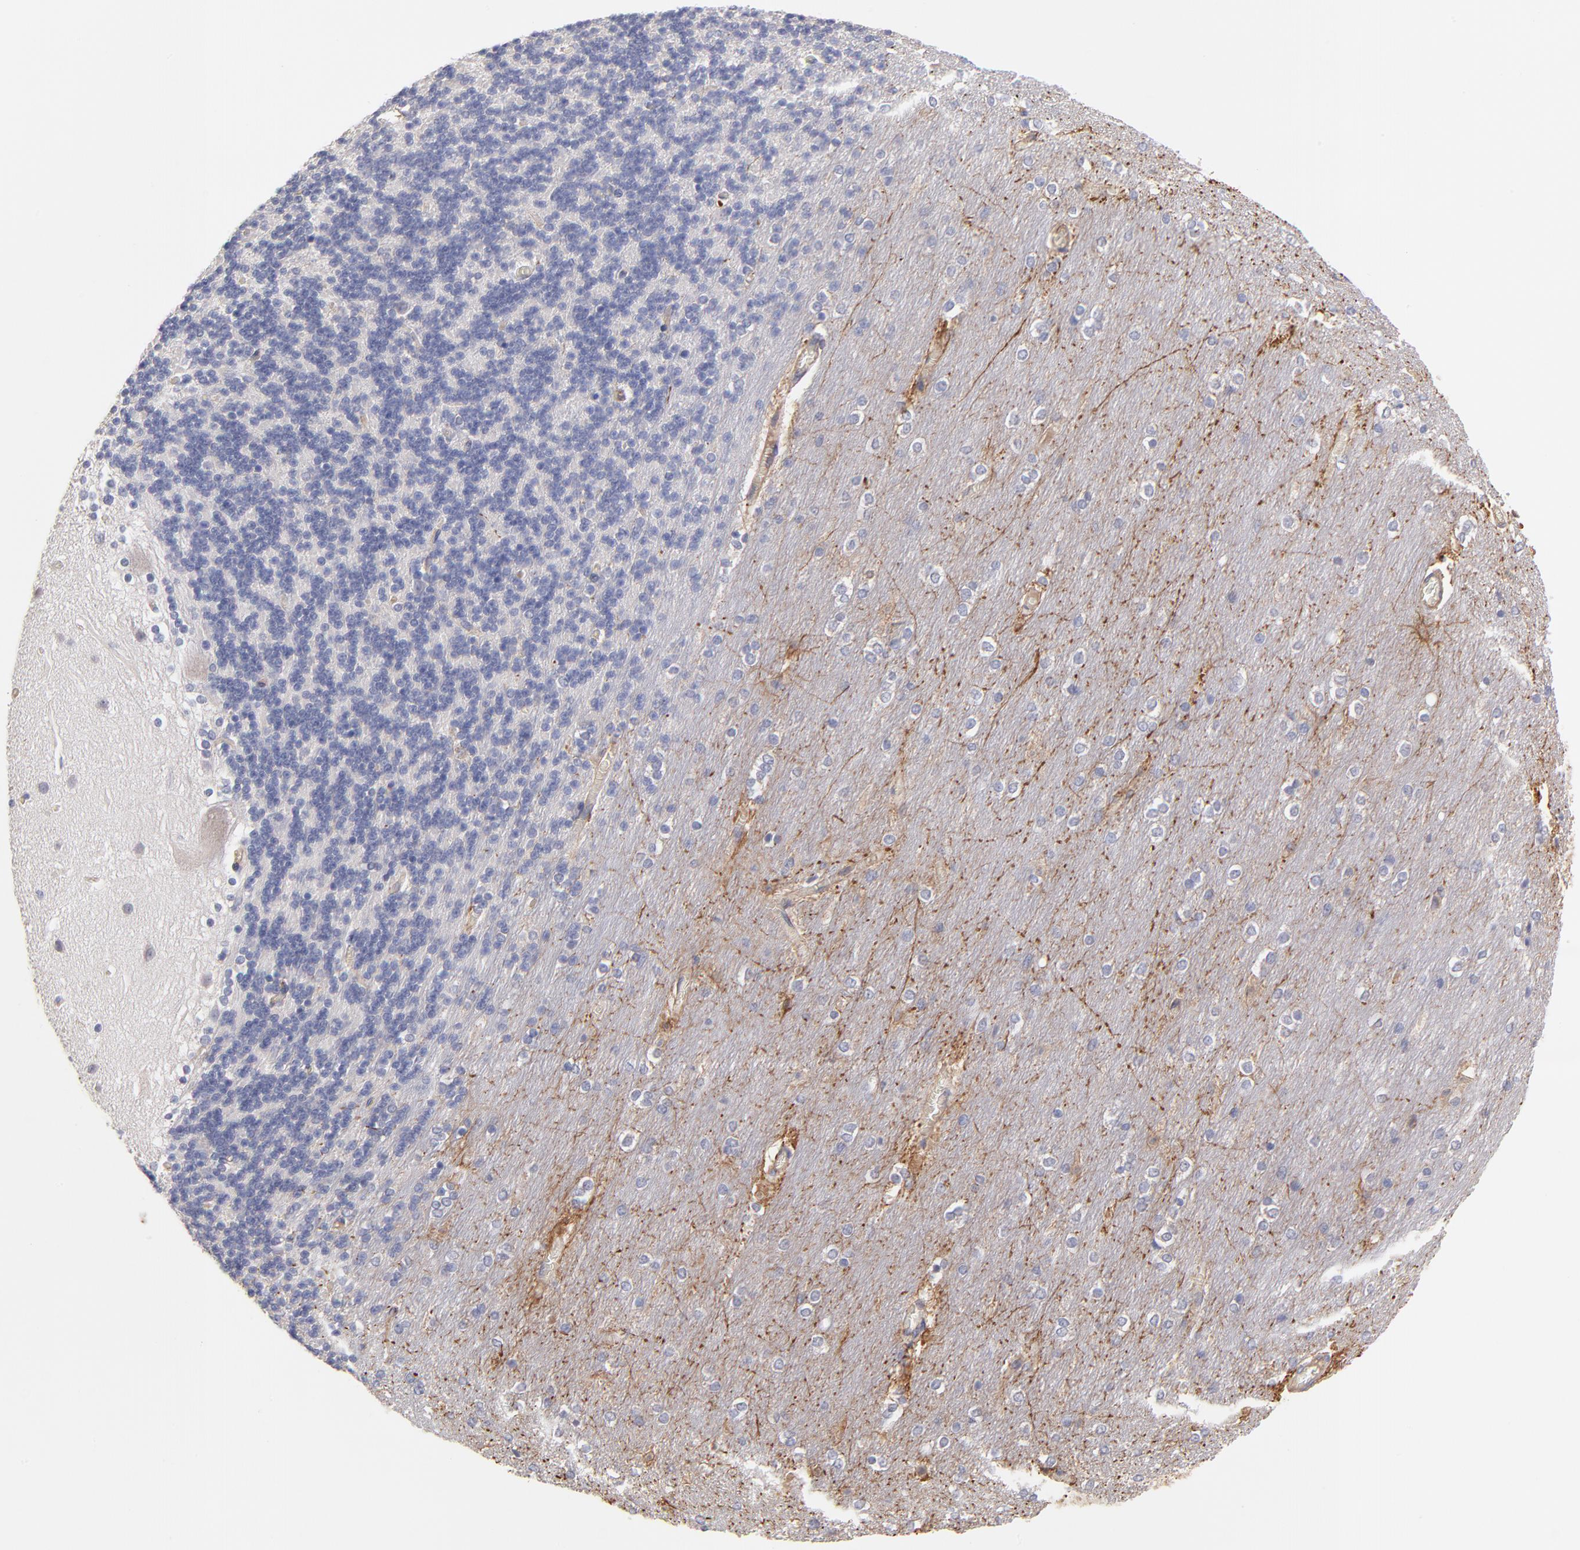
{"staining": {"intensity": "negative", "quantity": "none", "location": "none"}, "tissue": "cerebellum", "cell_type": "Cells in granular layer", "image_type": "normal", "snomed": [{"axis": "morphology", "description": "Normal tissue, NOS"}, {"axis": "topography", "description": "Cerebellum"}], "caption": "Cerebellum was stained to show a protein in brown. There is no significant positivity in cells in granular layer.", "gene": "ASB7", "patient": {"sex": "female", "age": 54}}